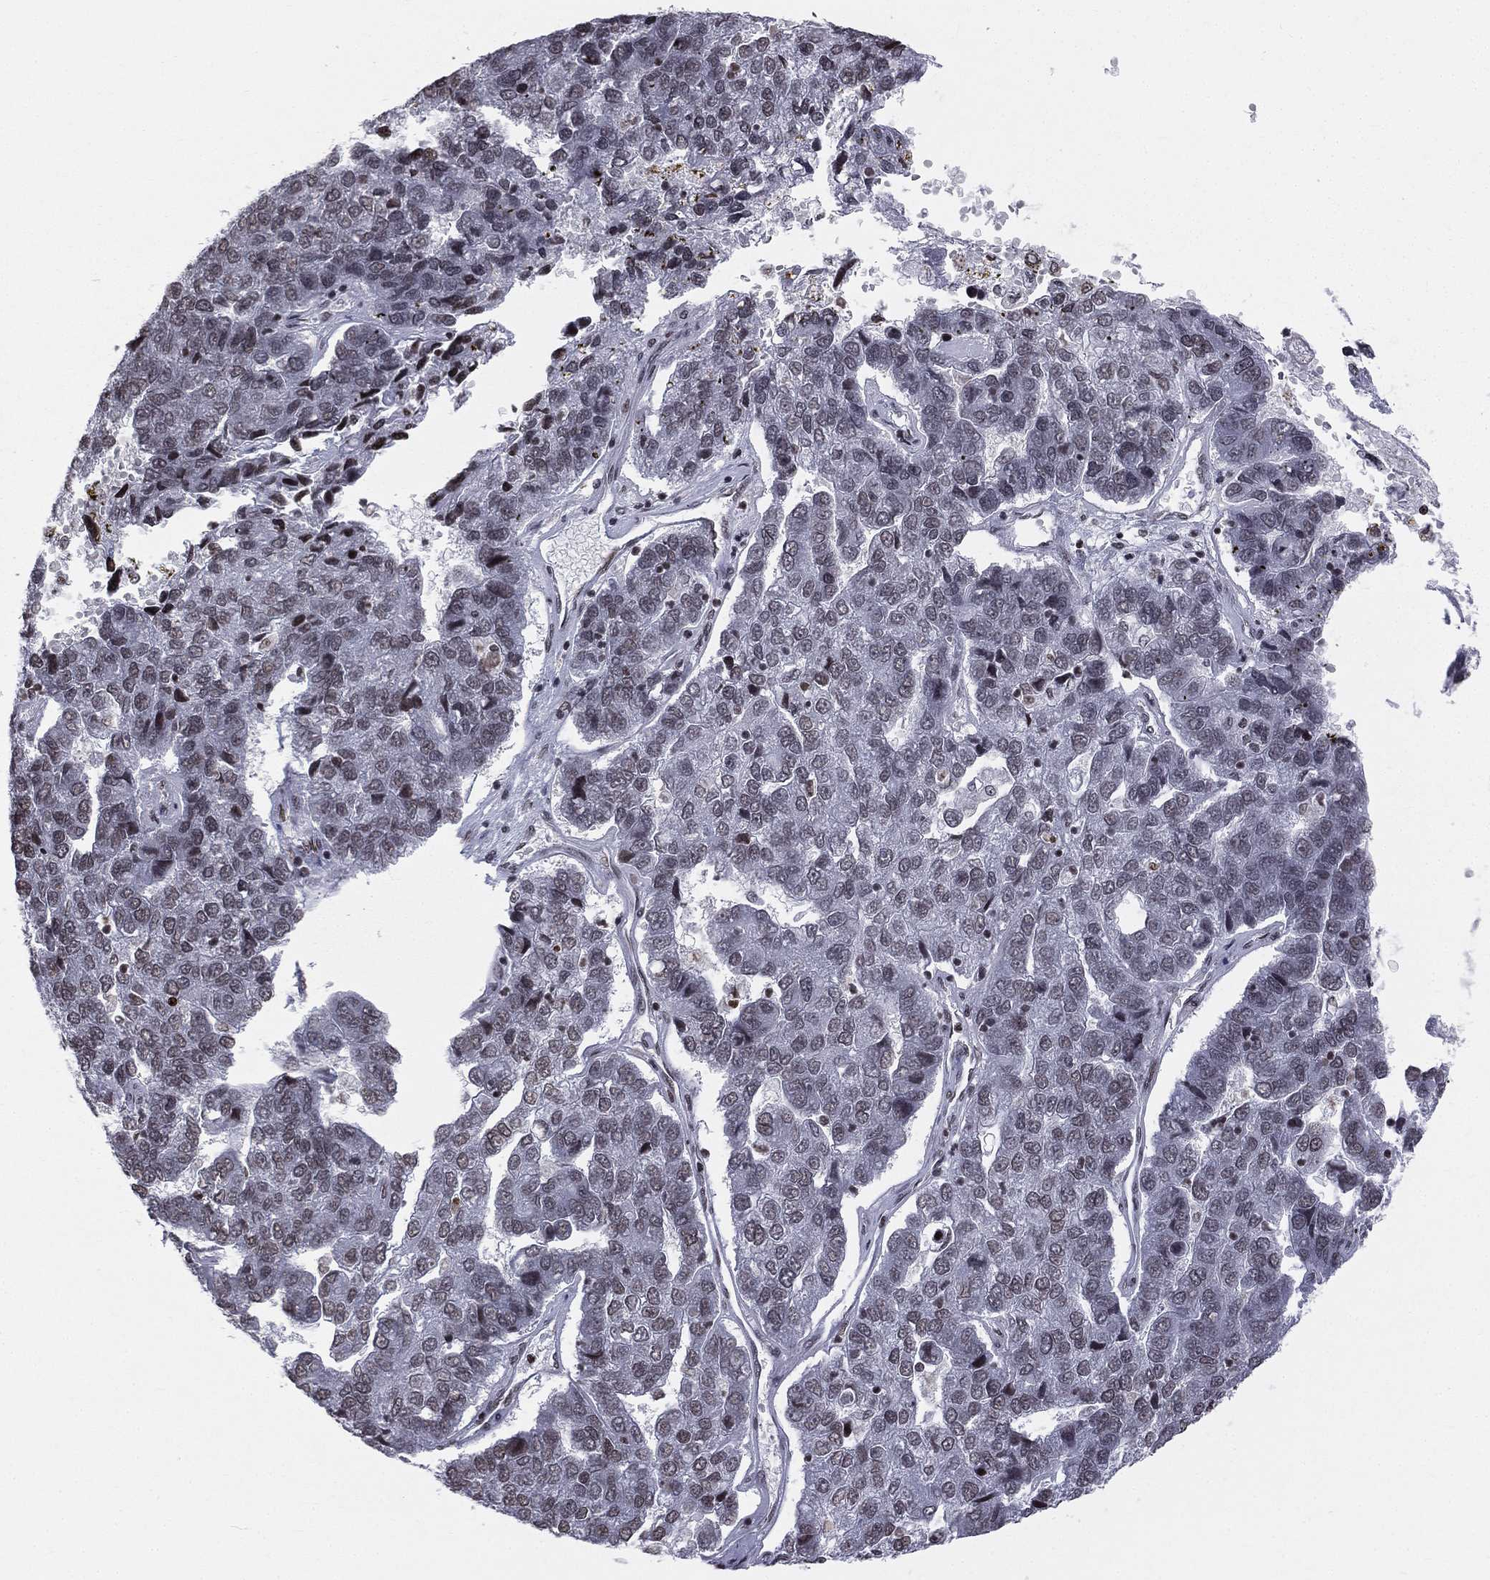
{"staining": {"intensity": "negative", "quantity": "none", "location": "none"}, "tissue": "pancreatic cancer", "cell_type": "Tumor cells", "image_type": "cancer", "snomed": [{"axis": "morphology", "description": "Adenocarcinoma, NOS"}, {"axis": "topography", "description": "Pancreas"}], "caption": "Immunohistochemistry (IHC) of human pancreatic cancer displays no expression in tumor cells. (DAB (3,3'-diaminobenzidine) immunohistochemistry visualized using brightfield microscopy, high magnification).", "gene": "RFX7", "patient": {"sex": "female", "age": 61}}